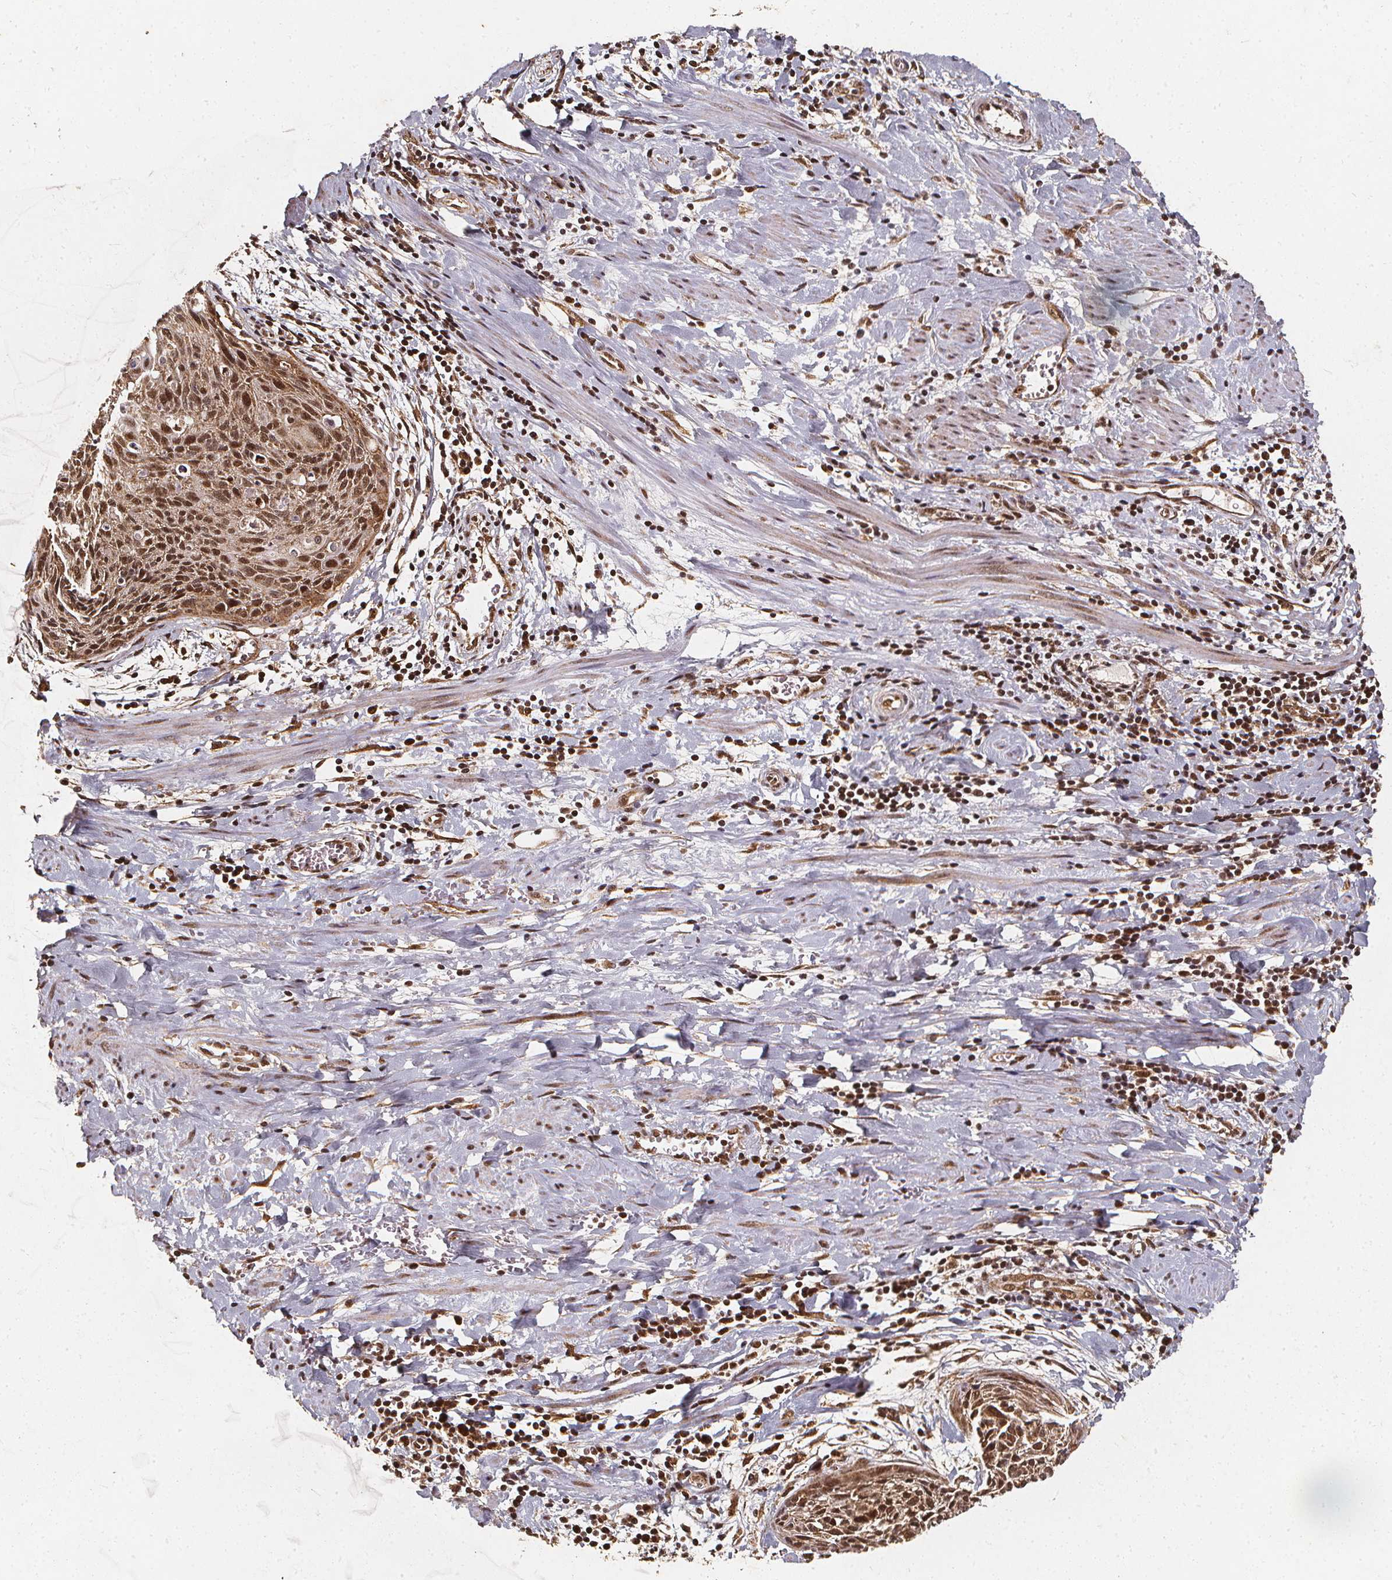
{"staining": {"intensity": "moderate", "quantity": ">75%", "location": "cytoplasmic/membranous,nuclear"}, "tissue": "cervical cancer", "cell_type": "Tumor cells", "image_type": "cancer", "snomed": [{"axis": "morphology", "description": "Squamous cell carcinoma, NOS"}, {"axis": "topography", "description": "Cervix"}], "caption": "Cervical squamous cell carcinoma tissue displays moderate cytoplasmic/membranous and nuclear expression in about >75% of tumor cells, visualized by immunohistochemistry.", "gene": "SMN1", "patient": {"sex": "female", "age": 55}}